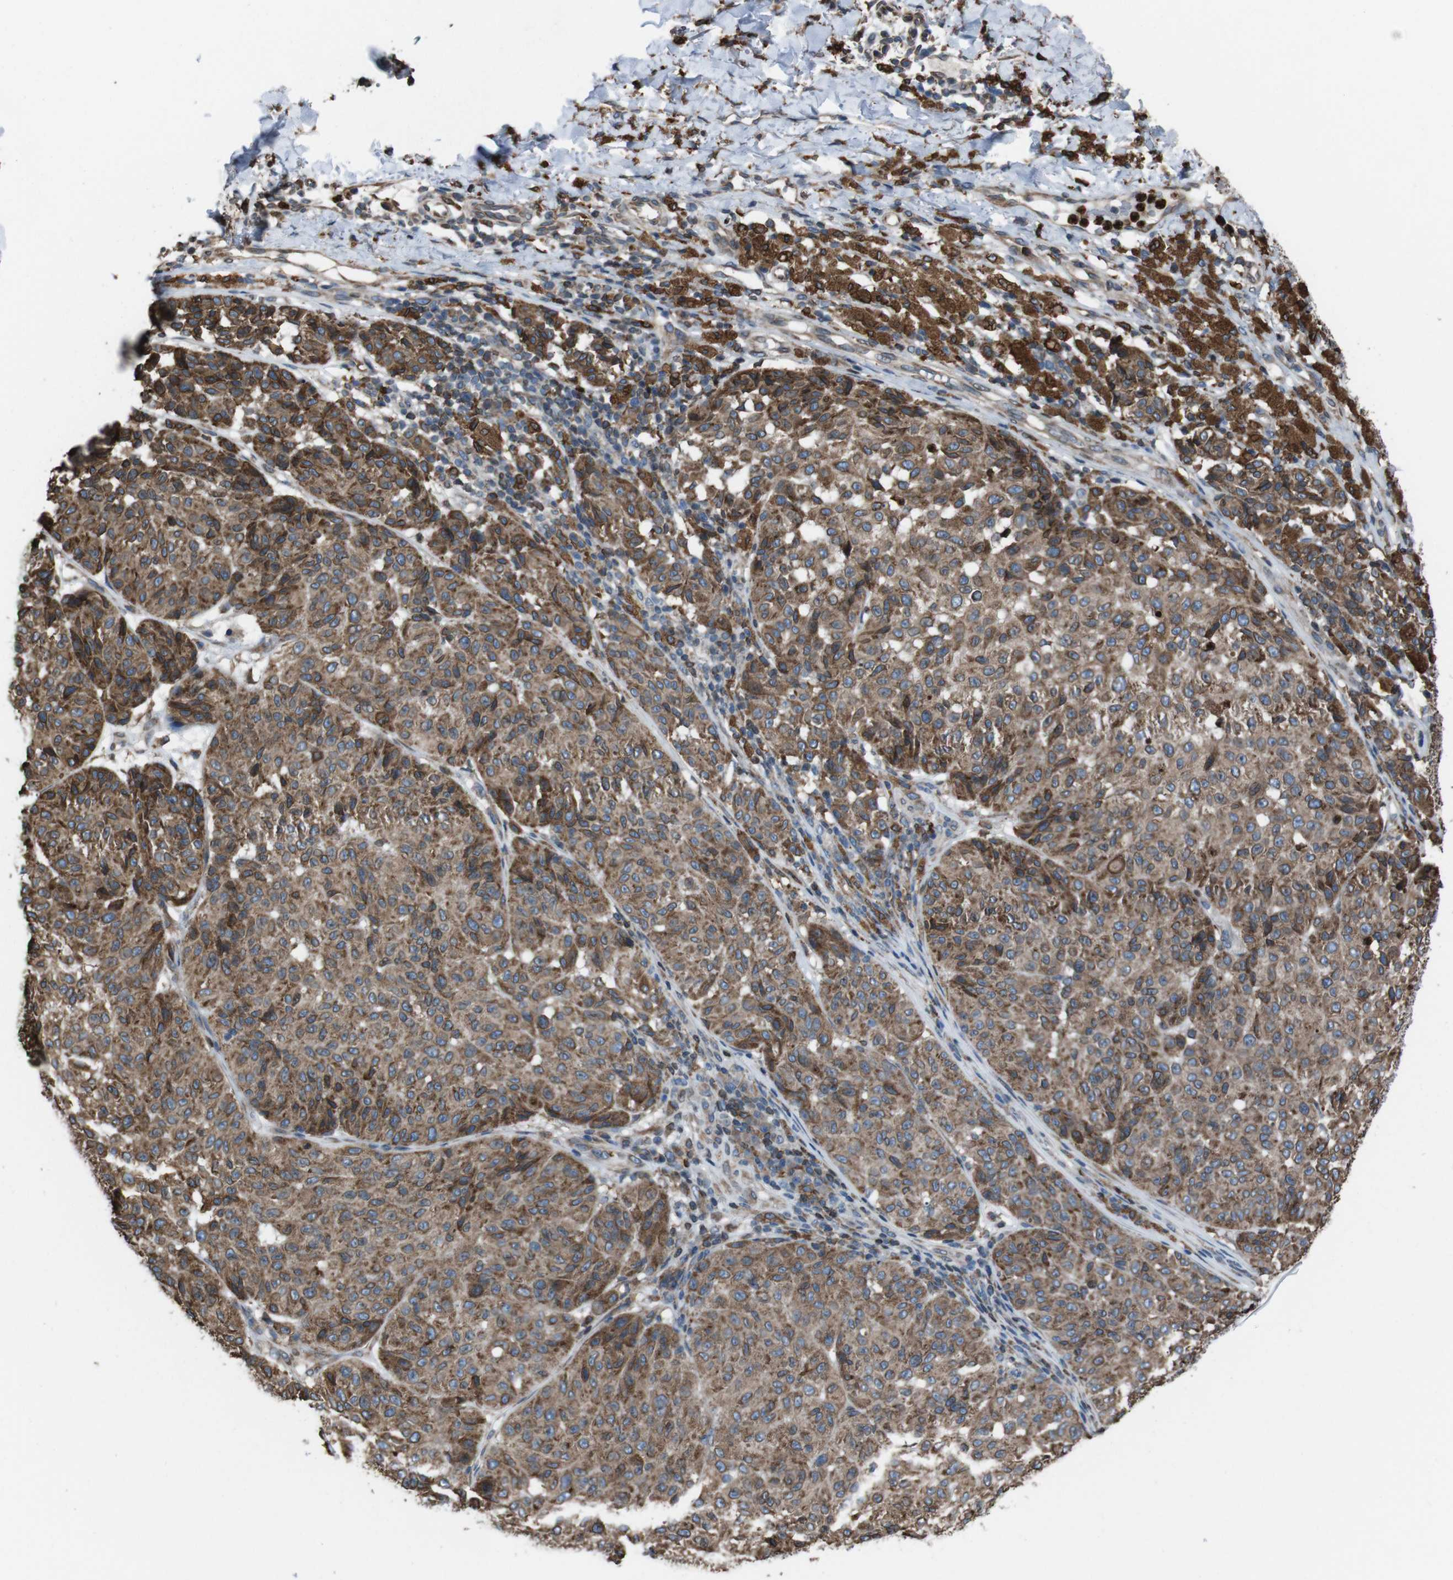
{"staining": {"intensity": "moderate", "quantity": ">75%", "location": "cytoplasmic/membranous"}, "tissue": "melanoma", "cell_type": "Tumor cells", "image_type": "cancer", "snomed": [{"axis": "morphology", "description": "Malignant melanoma, NOS"}, {"axis": "topography", "description": "Skin"}], "caption": "Approximately >75% of tumor cells in human melanoma demonstrate moderate cytoplasmic/membranous protein staining as visualized by brown immunohistochemical staining.", "gene": "APMAP", "patient": {"sex": "female", "age": 46}}